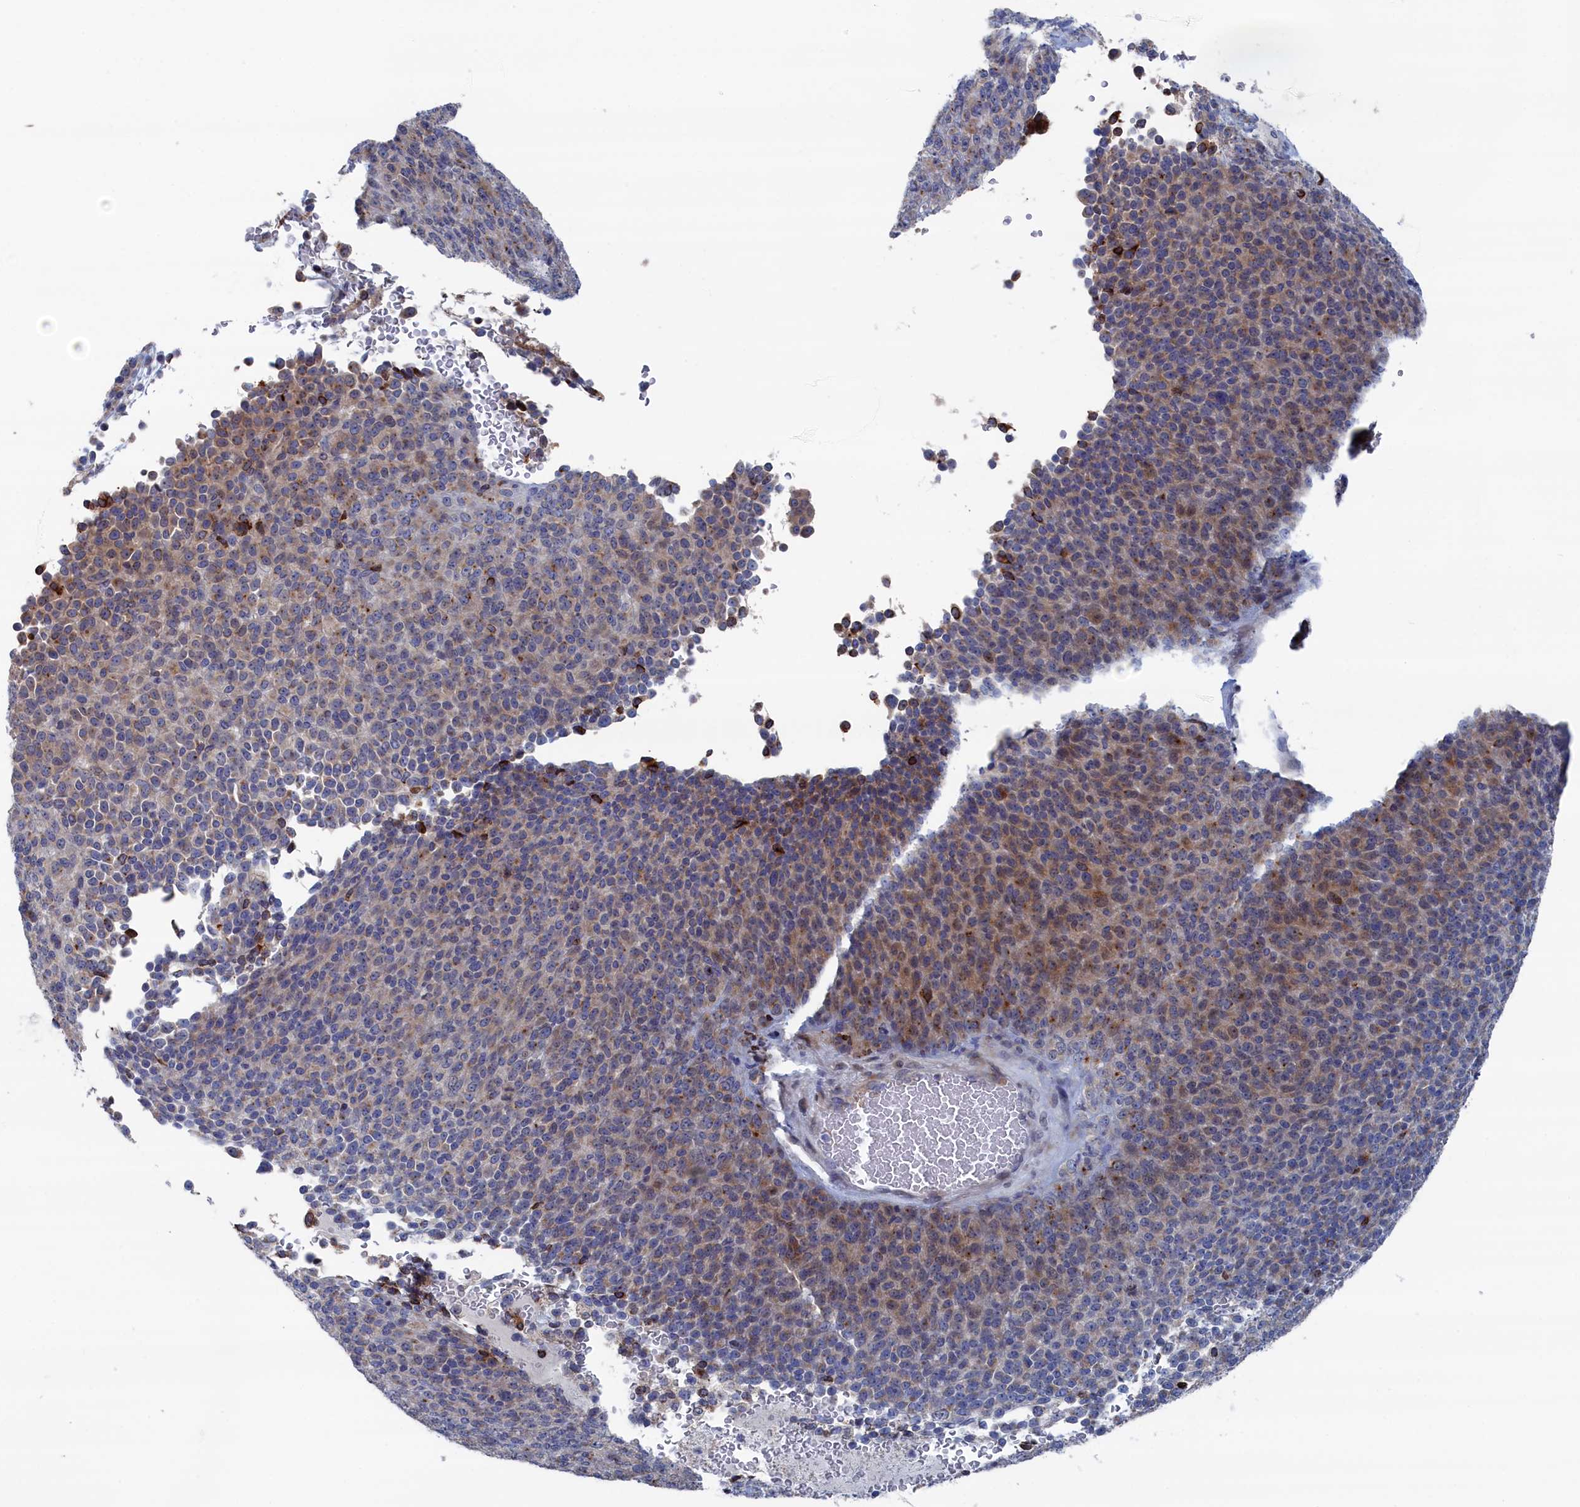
{"staining": {"intensity": "moderate", "quantity": "25%-75%", "location": "cytoplasmic/membranous"}, "tissue": "melanoma", "cell_type": "Tumor cells", "image_type": "cancer", "snomed": [{"axis": "morphology", "description": "Malignant melanoma, Metastatic site"}, {"axis": "topography", "description": "Brain"}], "caption": "IHC of human melanoma displays medium levels of moderate cytoplasmic/membranous positivity in about 25%-75% of tumor cells. (brown staining indicates protein expression, while blue staining denotes nuclei).", "gene": "IRX1", "patient": {"sex": "female", "age": 56}}